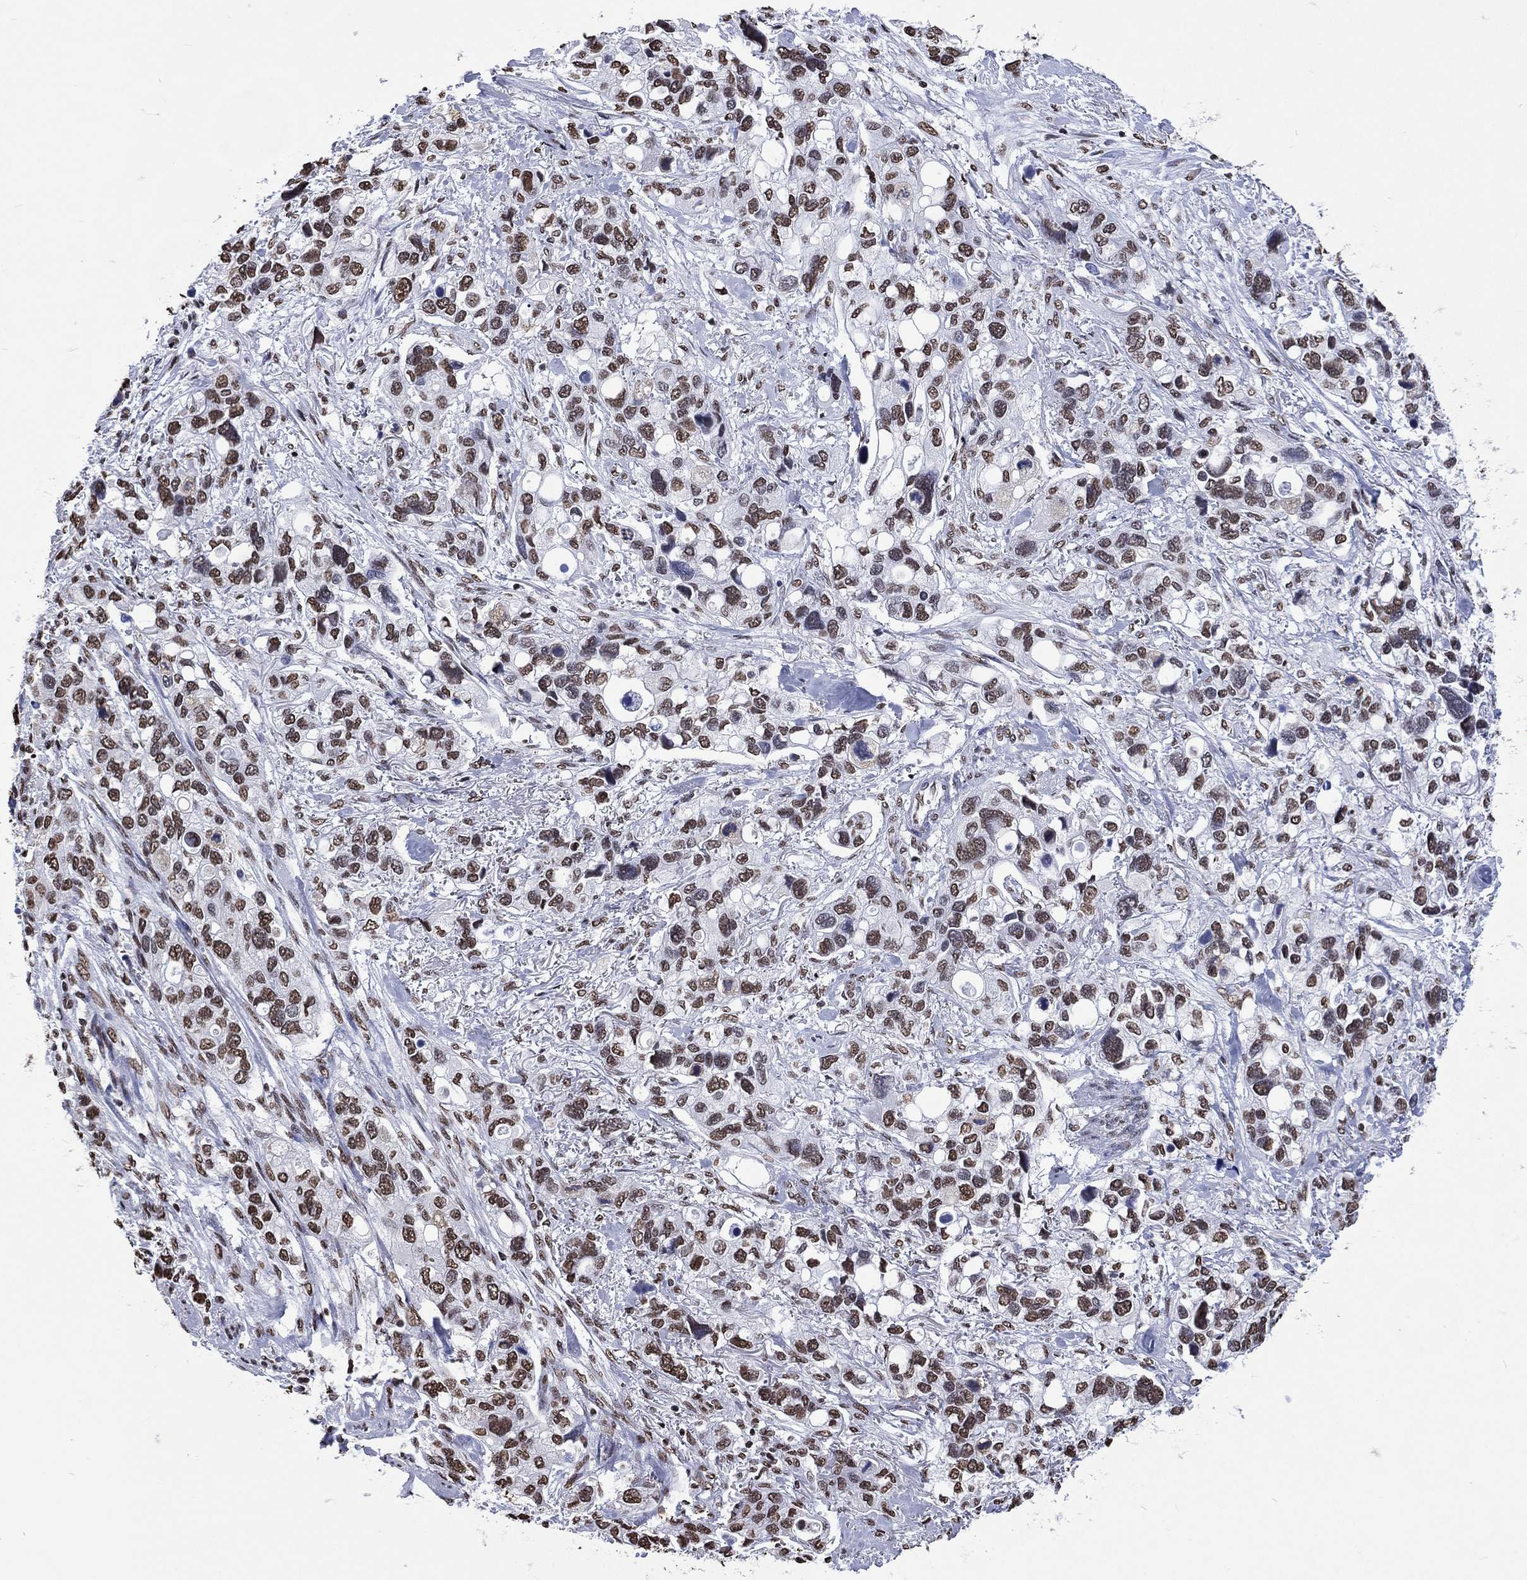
{"staining": {"intensity": "strong", "quantity": ">75%", "location": "nuclear"}, "tissue": "stomach cancer", "cell_type": "Tumor cells", "image_type": "cancer", "snomed": [{"axis": "morphology", "description": "Adenocarcinoma, NOS"}, {"axis": "topography", "description": "Stomach, upper"}], "caption": "Stomach adenocarcinoma stained with a brown dye reveals strong nuclear positive expression in approximately >75% of tumor cells.", "gene": "RETREG2", "patient": {"sex": "female", "age": 81}}